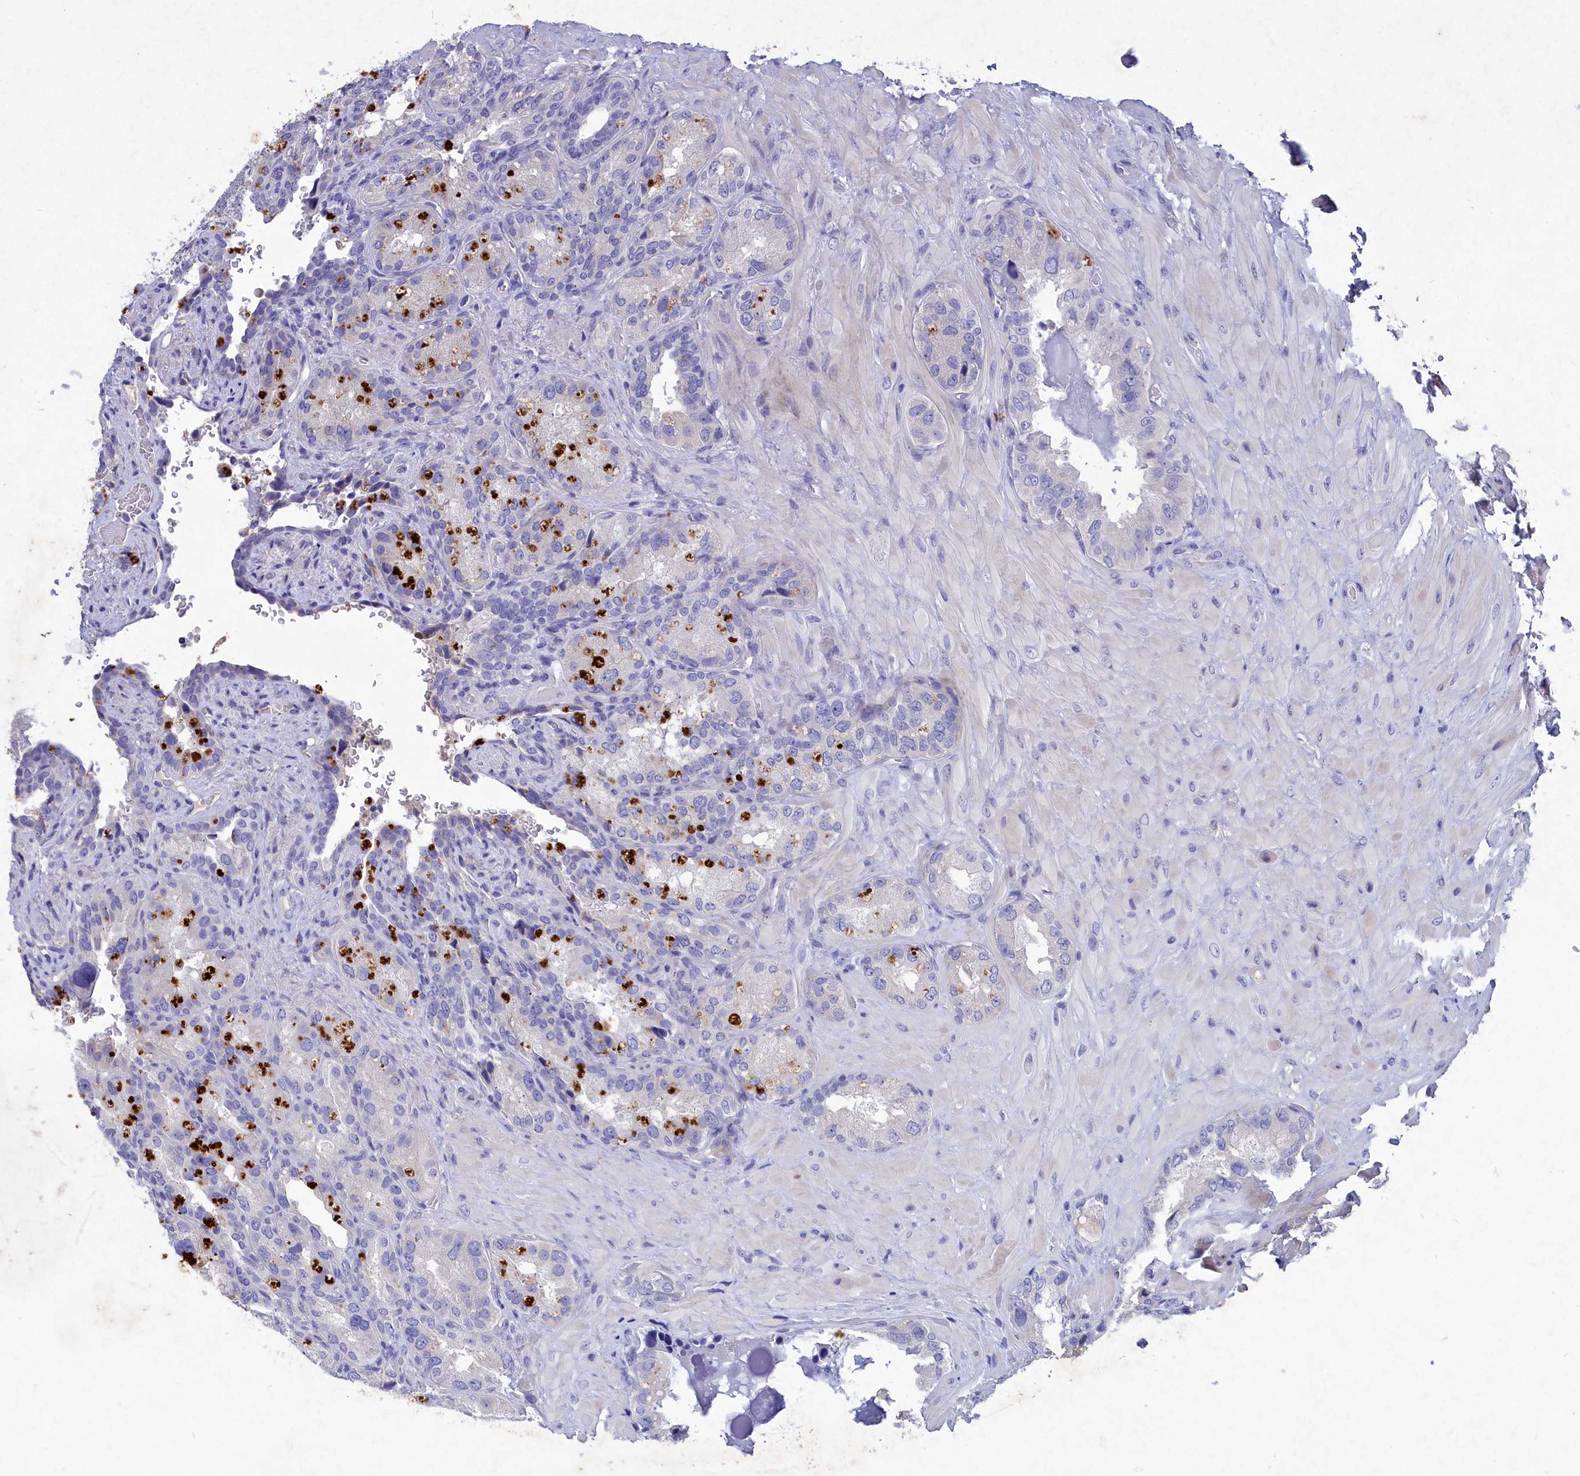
{"staining": {"intensity": "negative", "quantity": "none", "location": "none"}, "tissue": "seminal vesicle", "cell_type": "Glandular cells", "image_type": "normal", "snomed": [{"axis": "morphology", "description": "Normal tissue, NOS"}, {"axis": "topography", "description": "Seminal veicle"}, {"axis": "topography", "description": "Peripheral nerve tissue"}], "caption": "Immunohistochemical staining of unremarkable human seminal vesicle reveals no significant expression in glandular cells. (DAB (3,3'-diaminobenzidine) immunohistochemistry (IHC), high magnification).", "gene": "DEFB119", "patient": {"sex": "male", "age": 67}}